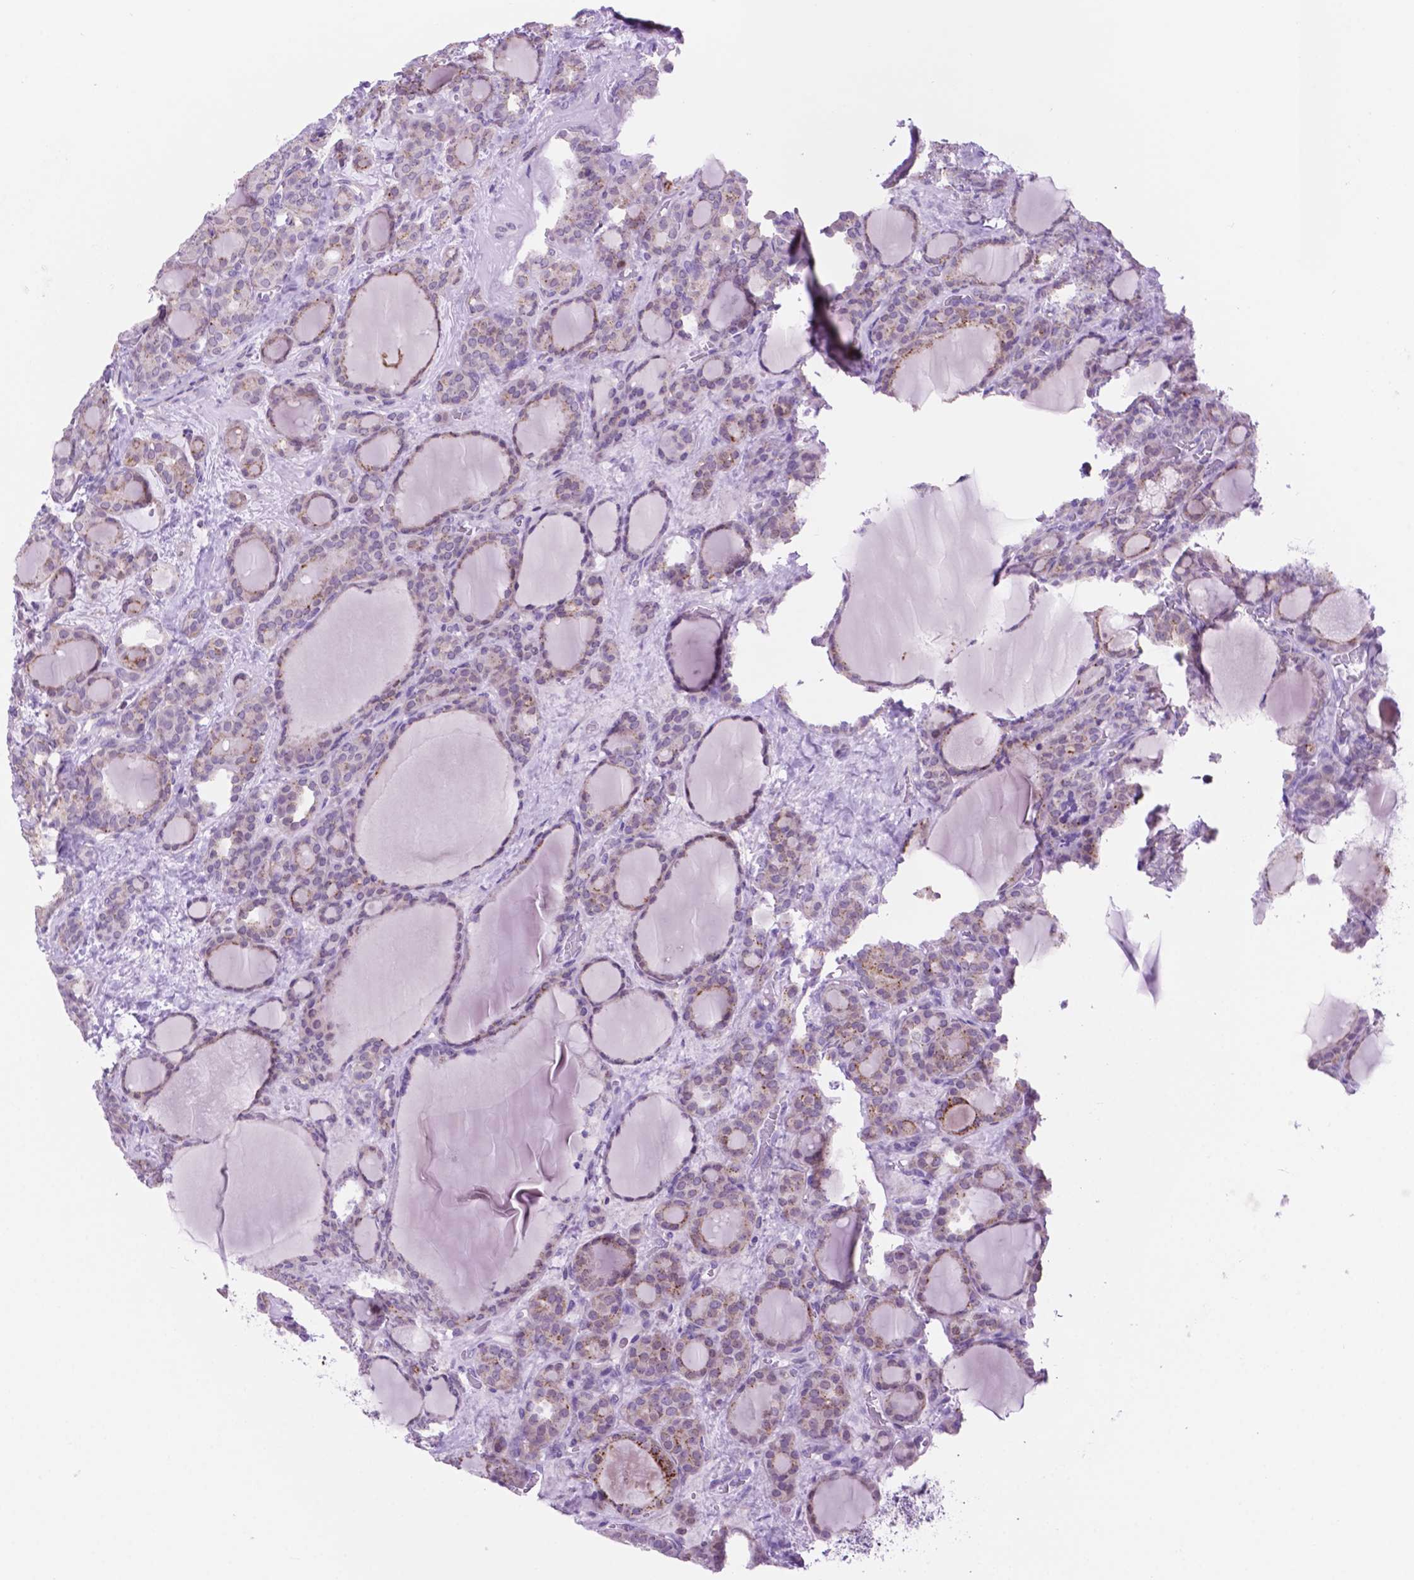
{"staining": {"intensity": "negative", "quantity": "none", "location": "none"}, "tissue": "thyroid cancer", "cell_type": "Tumor cells", "image_type": "cancer", "snomed": [{"axis": "morphology", "description": "Normal tissue, NOS"}, {"axis": "morphology", "description": "Follicular adenoma carcinoma, NOS"}, {"axis": "topography", "description": "Thyroid gland"}], "caption": "Immunohistochemistry (IHC) of human follicular adenoma carcinoma (thyroid) shows no staining in tumor cells. (Immunohistochemistry, brightfield microscopy, high magnification).", "gene": "ACY3", "patient": {"sex": "female", "age": 31}}